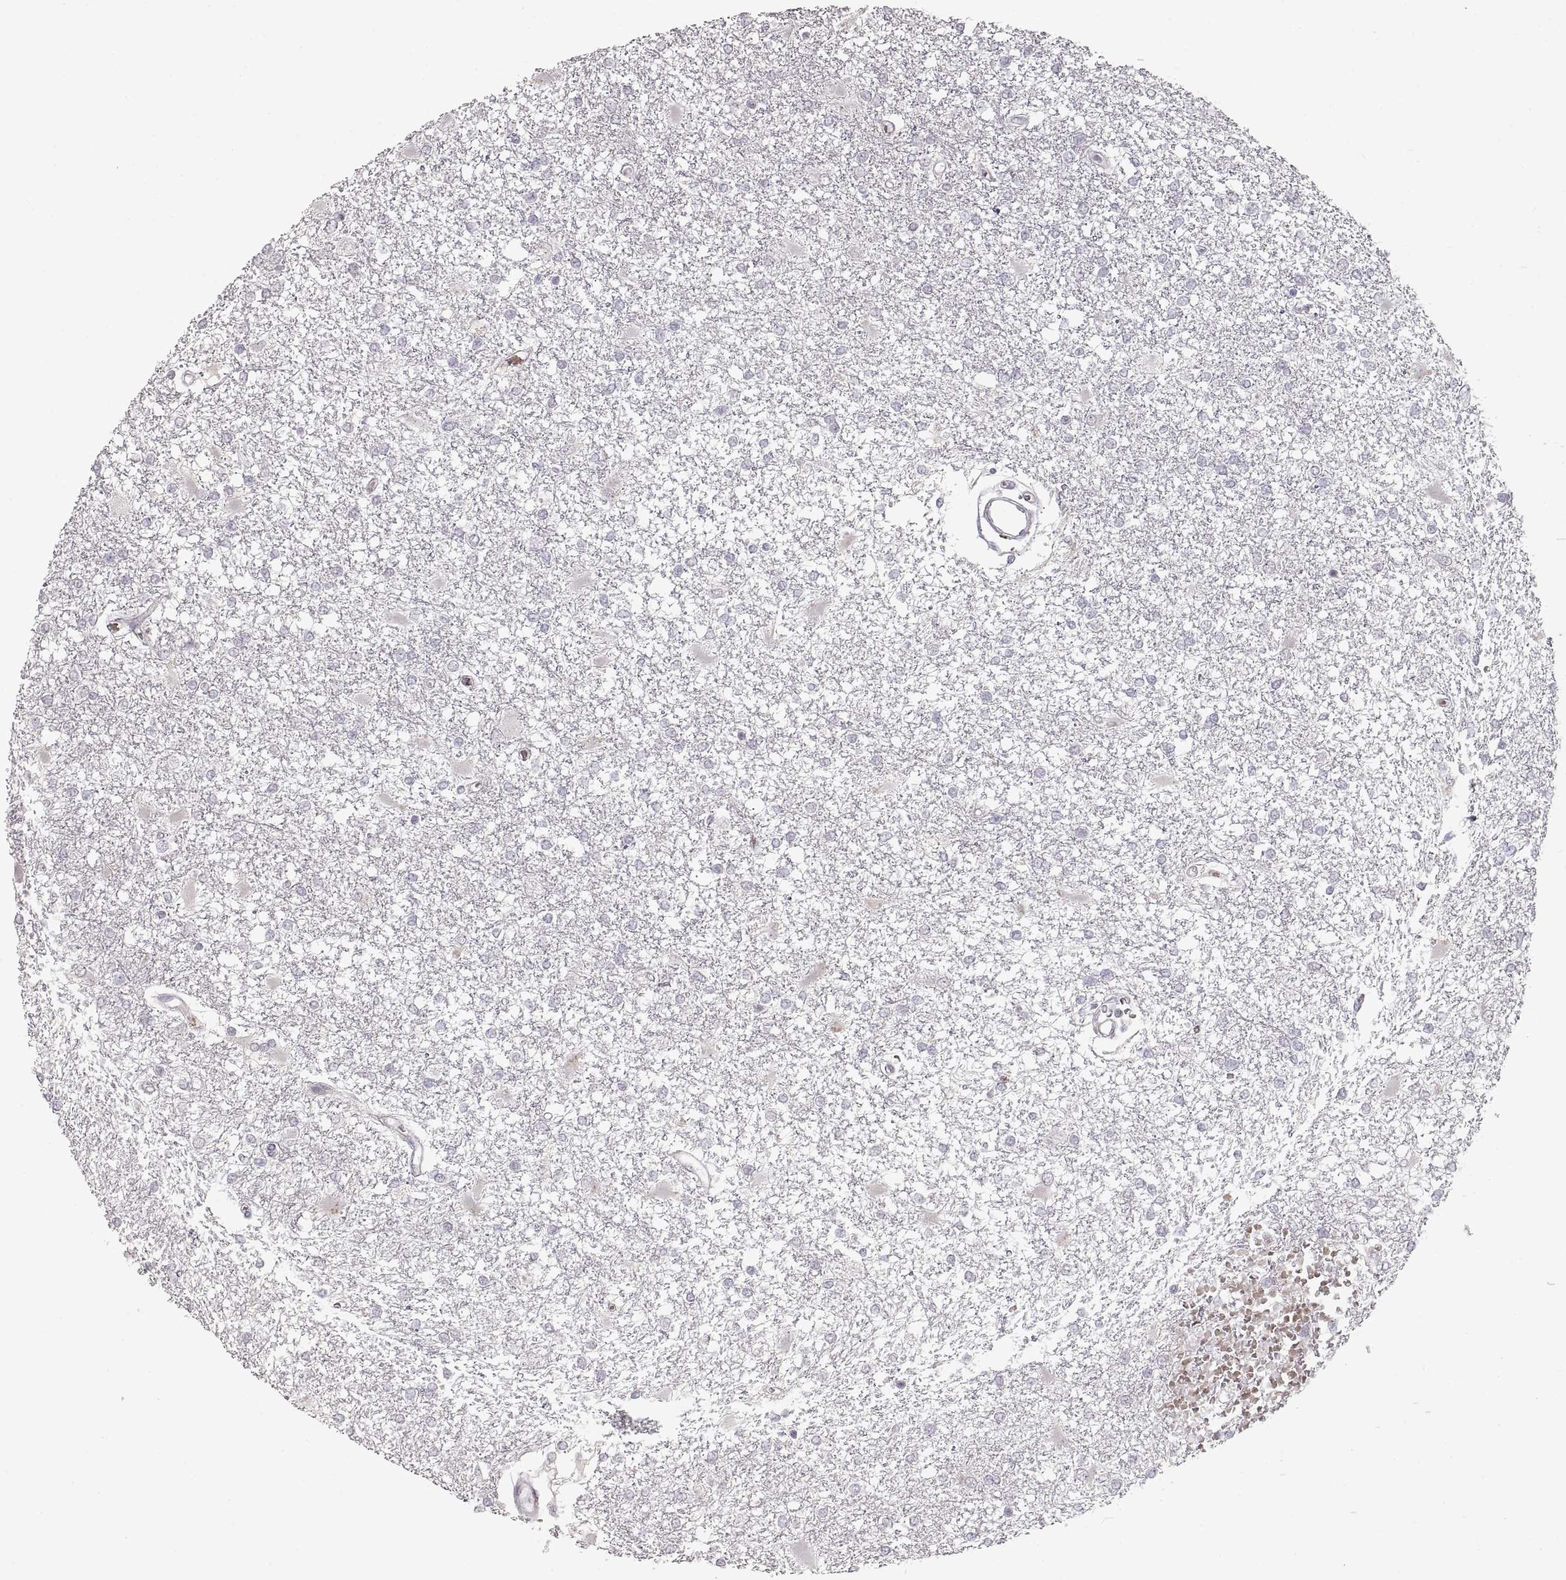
{"staining": {"intensity": "negative", "quantity": "none", "location": "none"}, "tissue": "glioma", "cell_type": "Tumor cells", "image_type": "cancer", "snomed": [{"axis": "morphology", "description": "Glioma, malignant, High grade"}, {"axis": "topography", "description": "Cerebral cortex"}], "caption": "DAB (3,3'-diaminobenzidine) immunohistochemical staining of malignant high-grade glioma displays no significant positivity in tumor cells.", "gene": "PCSK2", "patient": {"sex": "male", "age": 79}}